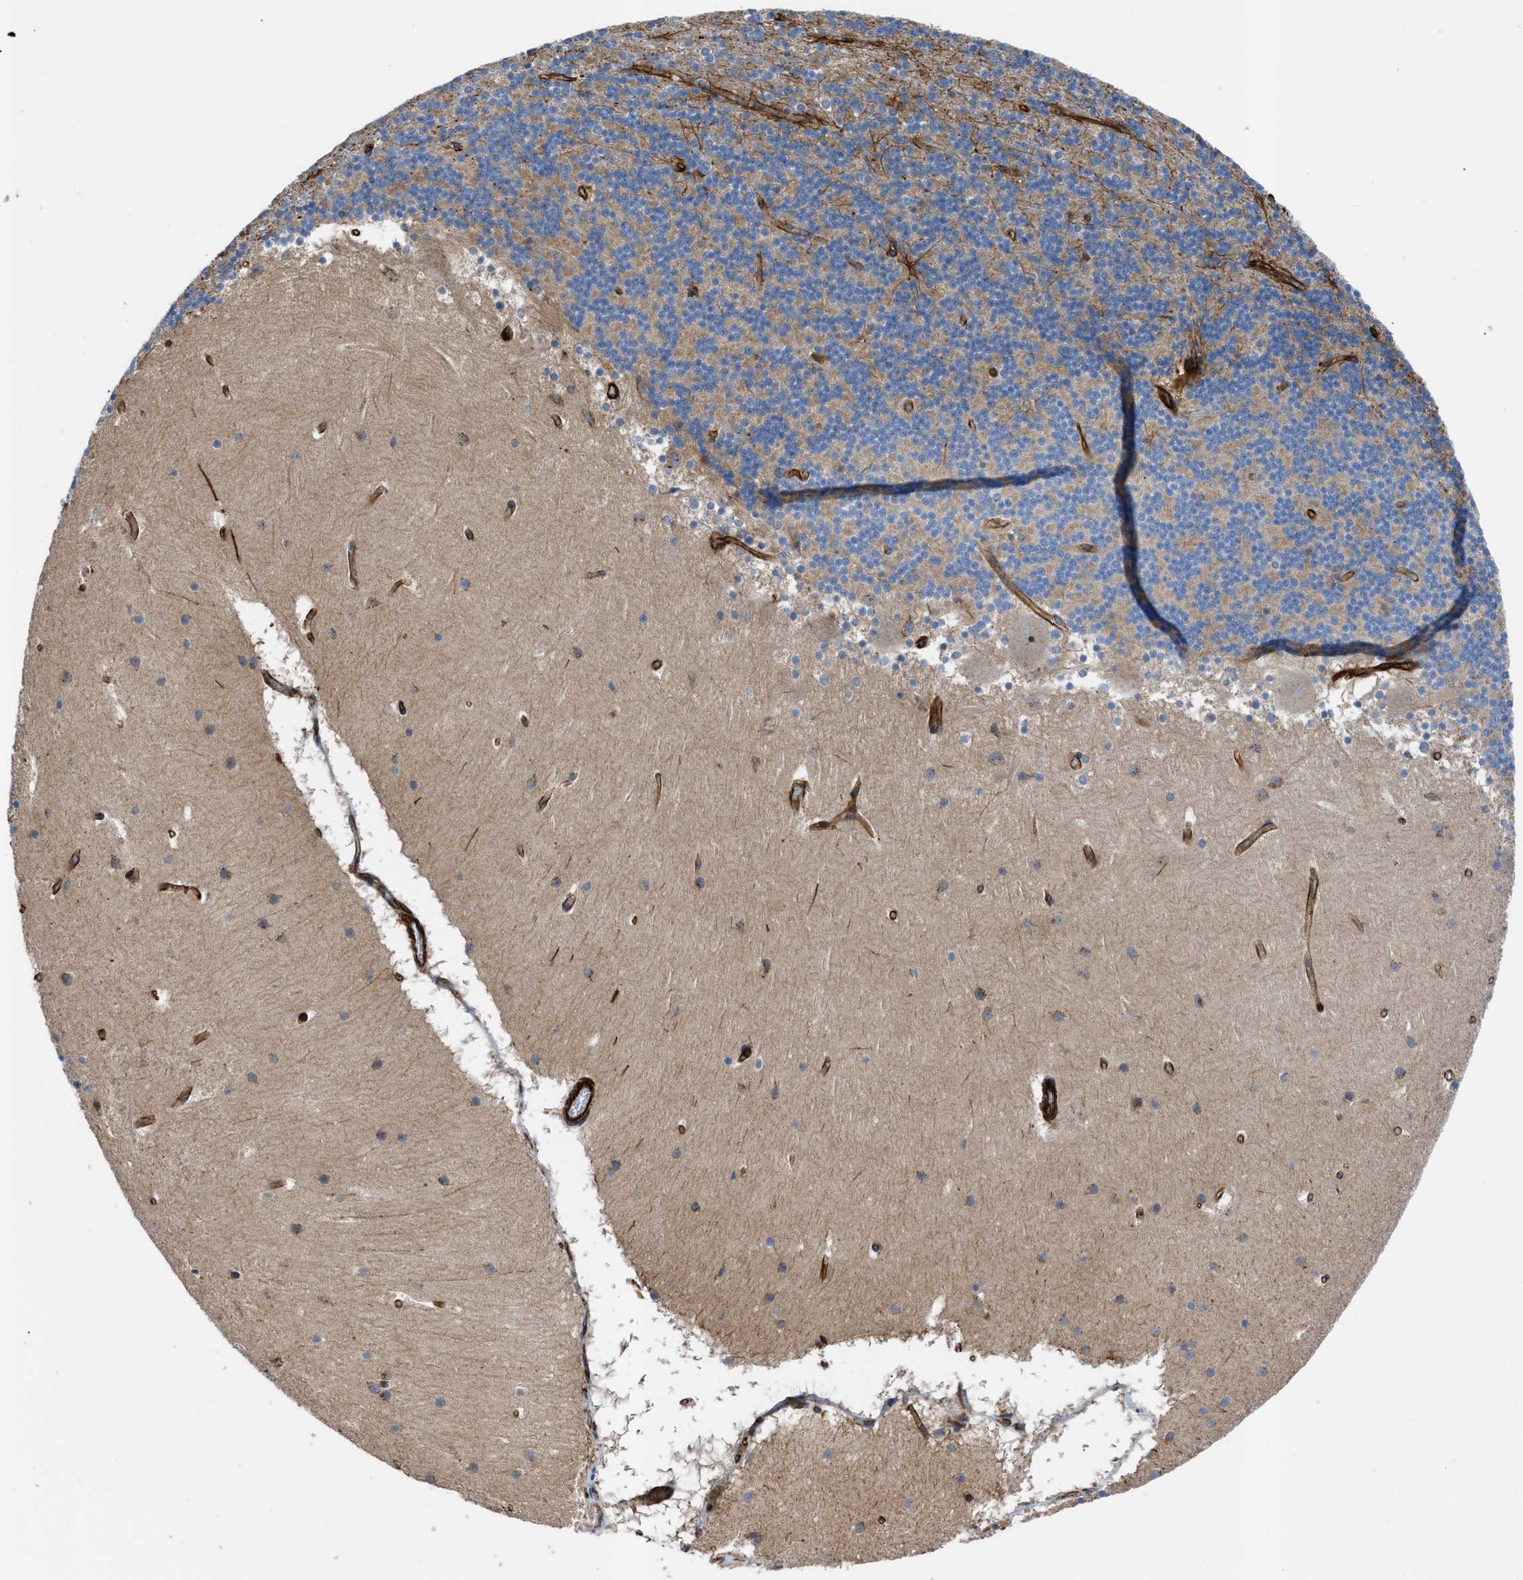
{"staining": {"intensity": "weak", "quantity": "25%-75%", "location": "cytoplasmic/membranous"}, "tissue": "cerebellum", "cell_type": "Cells in granular layer", "image_type": "normal", "snomed": [{"axis": "morphology", "description": "Normal tissue, NOS"}, {"axis": "topography", "description": "Cerebellum"}], "caption": "A photomicrograph showing weak cytoplasmic/membranous expression in about 25%-75% of cells in granular layer in unremarkable cerebellum, as visualized by brown immunohistochemical staining.", "gene": "PTPRE", "patient": {"sex": "male", "age": 45}}